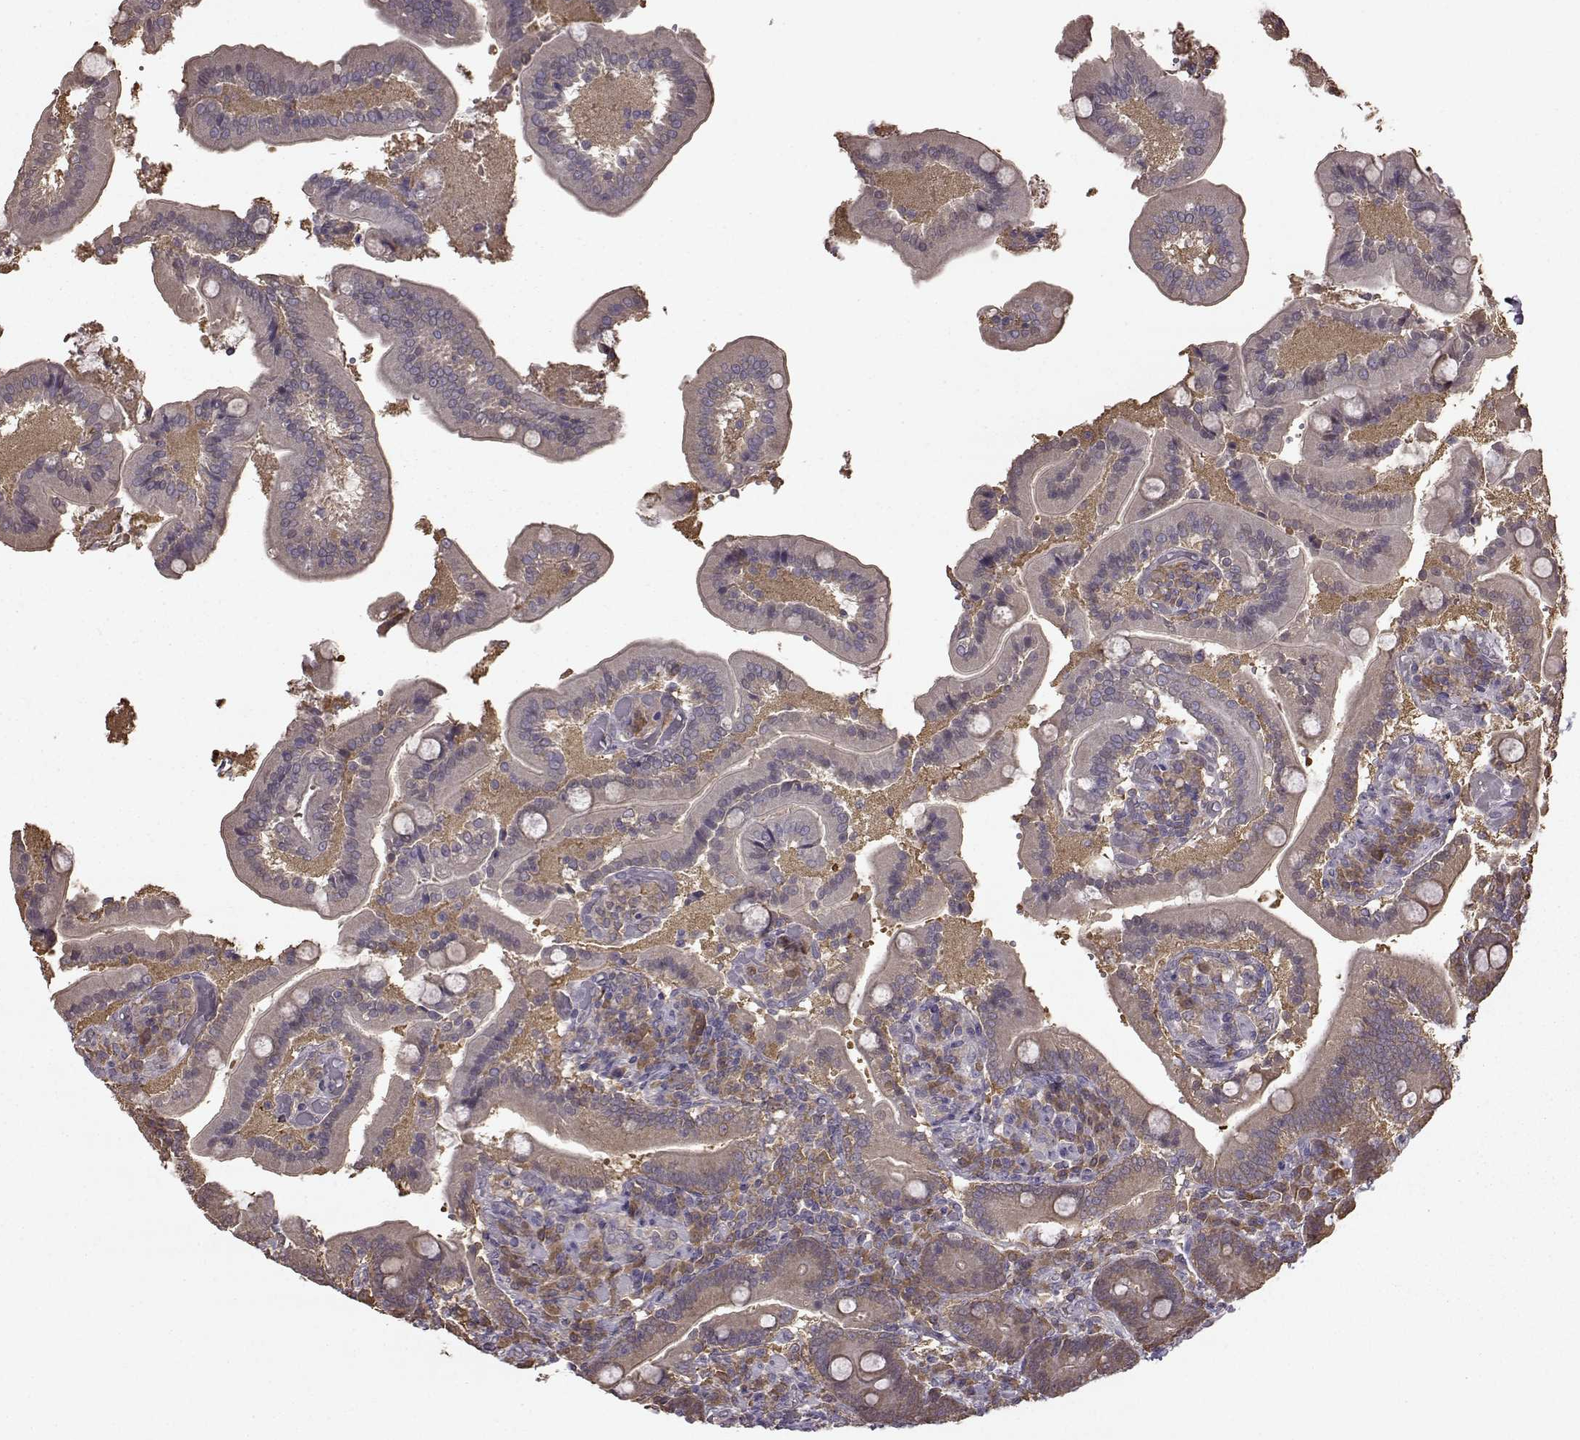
{"staining": {"intensity": "weak", "quantity": "<25%", "location": "cytoplasmic/membranous"}, "tissue": "duodenum", "cell_type": "Glandular cells", "image_type": "normal", "snomed": [{"axis": "morphology", "description": "Normal tissue, NOS"}, {"axis": "topography", "description": "Duodenum"}], "caption": "Glandular cells show no significant protein positivity in normal duodenum. Brightfield microscopy of IHC stained with DAB (brown) and hematoxylin (blue), captured at high magnification.", "gene": "NME1", "patient": {"sex": "female", "age": 62}}